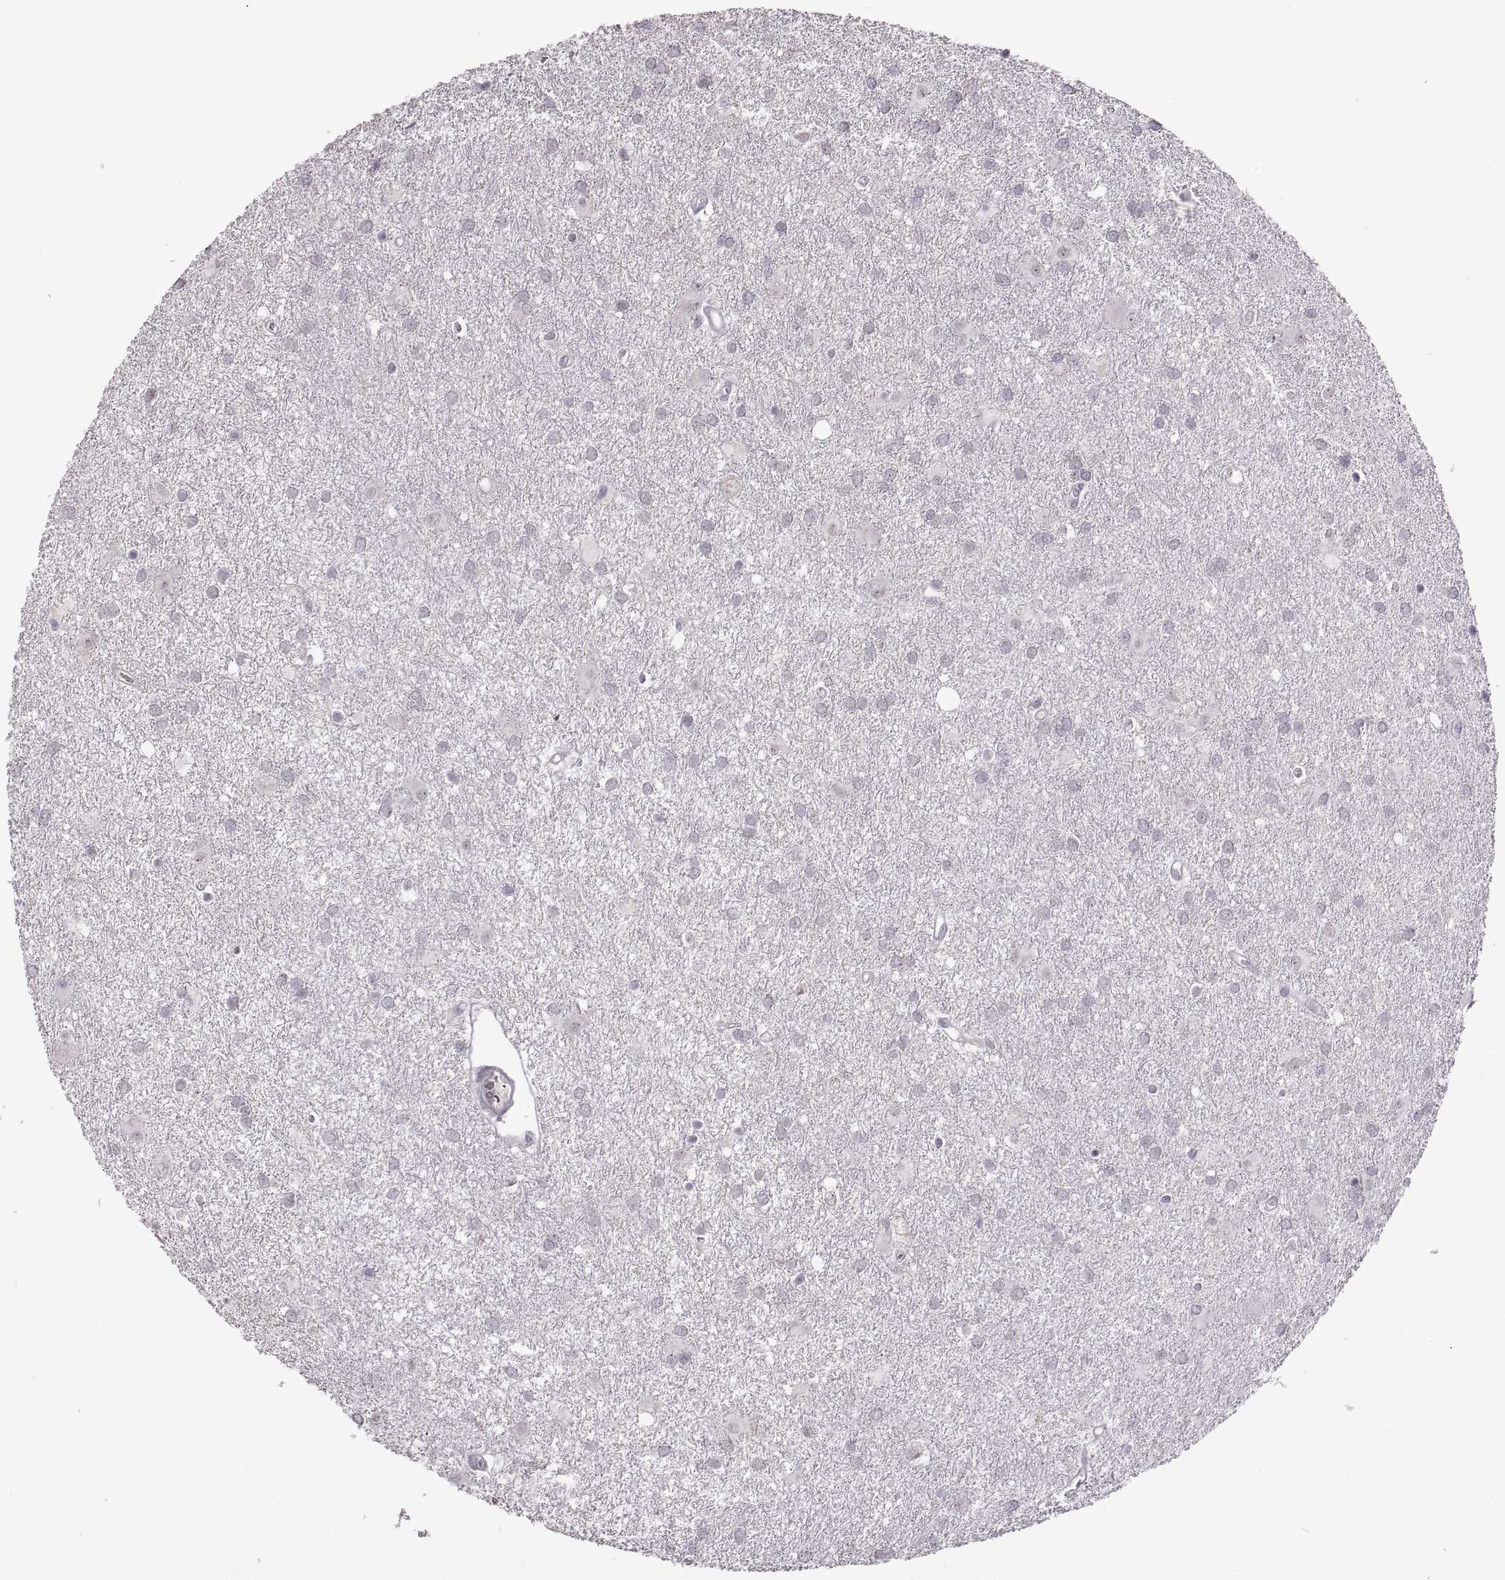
{"staining": {"intensity": "negative", "quantity": "none", "location": "none"}, "tissue": "glioma", "cell_type": "Tumor cells", "image_type": "cancer", "snomed": [{"axis": "morphology", "description": "Glioma, malignant, Low grade"}, {"axis": "topography", "description": "Brain"}], "caption": "High power microscopy micrograph of an immunohistochemistry (IHC) image of glioma, revealing no significant positivity in tumor cells.", "gene": "NEK2", "patient": {"sex": "male", "age": 58}}